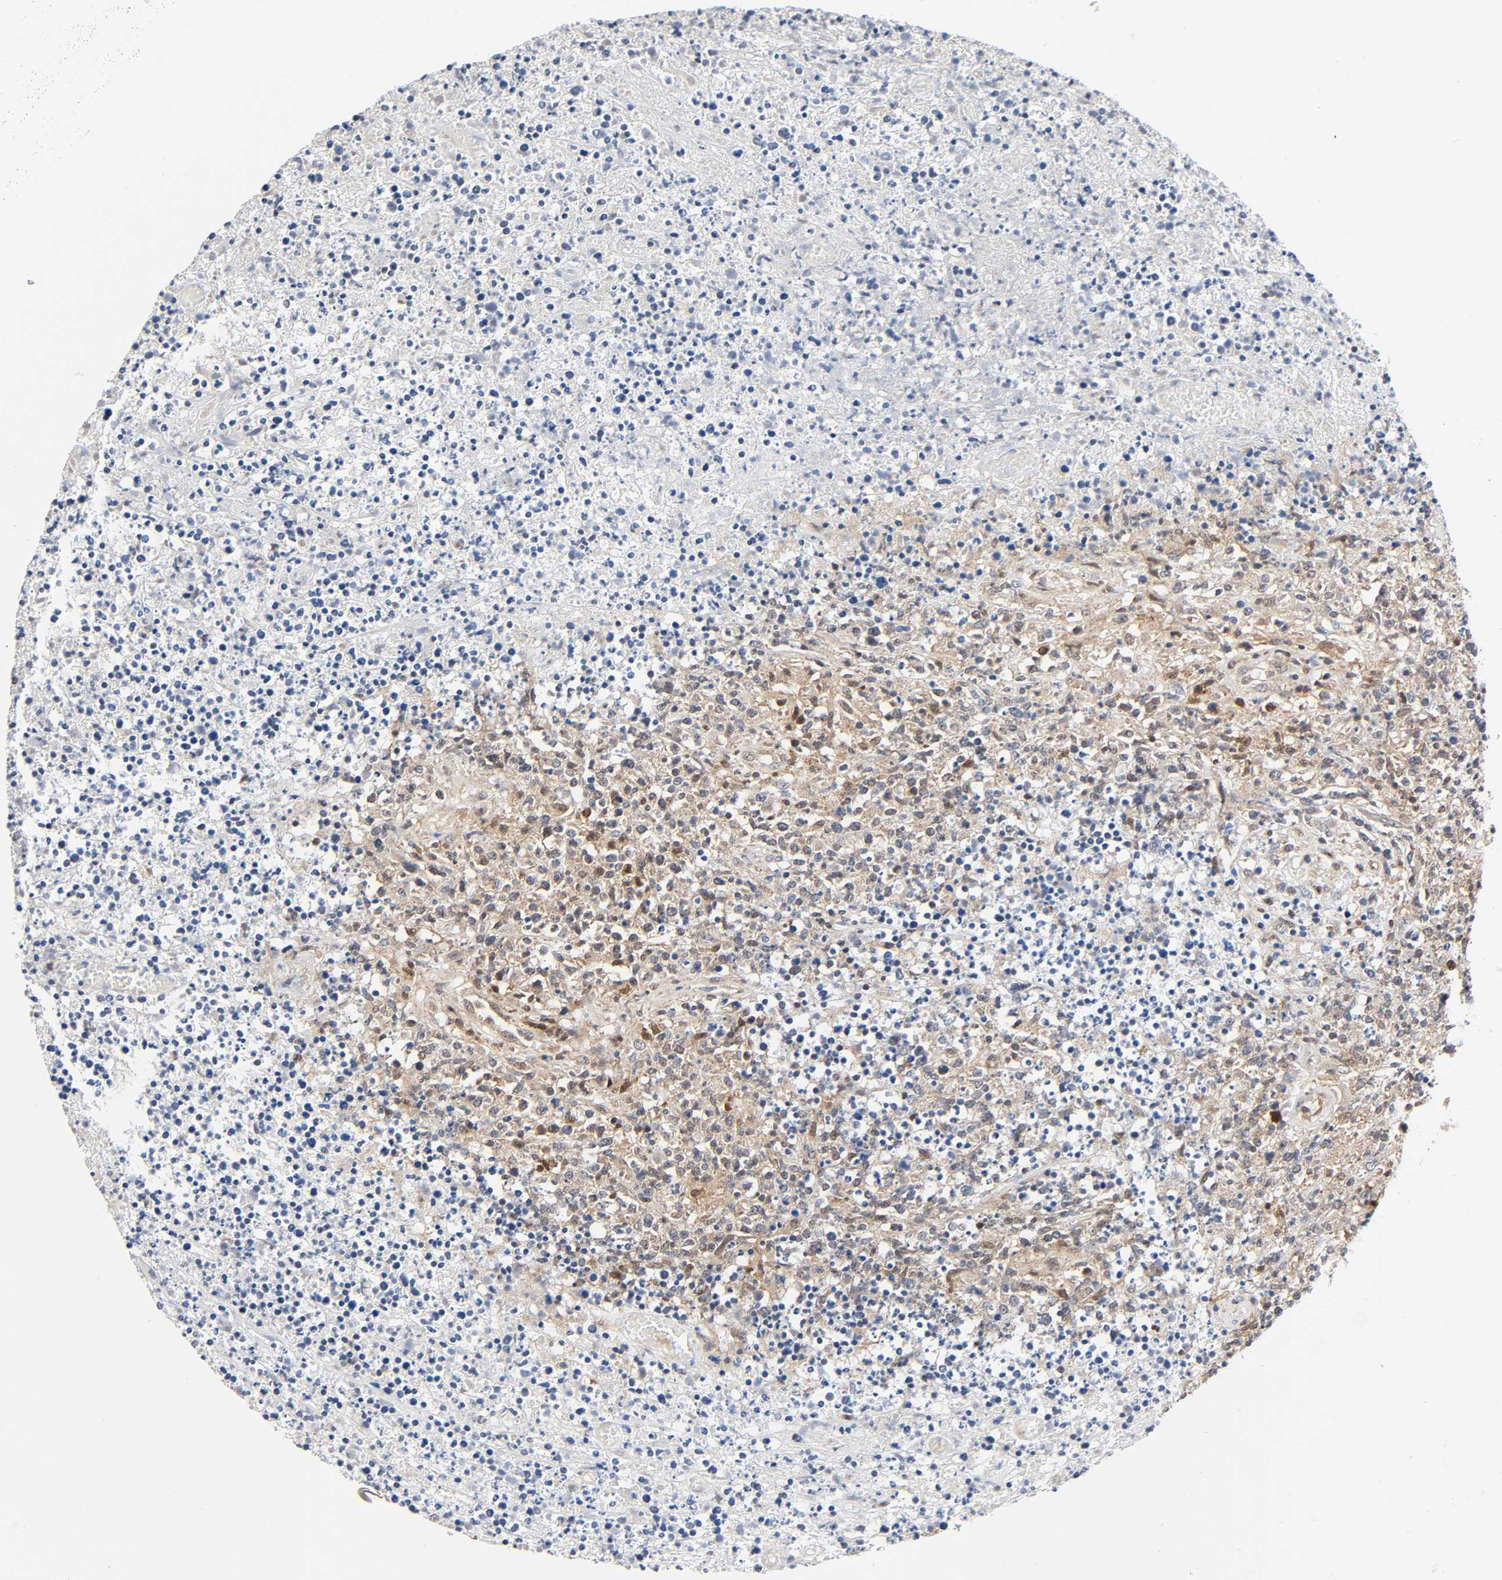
{"staining": {"intensity": "weak", "quantity": "25%-75%", "location": "cytoplasmic/membranous"}, "tissue": "lymphoma", "cell_type": "Tumor cells", "image_type": "cancer", "snomed": [{"axis": "morphology", "description": "Malignant lymphoma, non-Hodgkin's type, High grade"}, {"axis": "topography", "description": "Lymph node"}], "caption": "Protein staining of lymphoma tissue reveals weak cytoplasmic/membranous positivity in approximately 25%-75% of tumor cells.", "gene": "CASP9", "patient": {"sex": "female", "age": 84}}